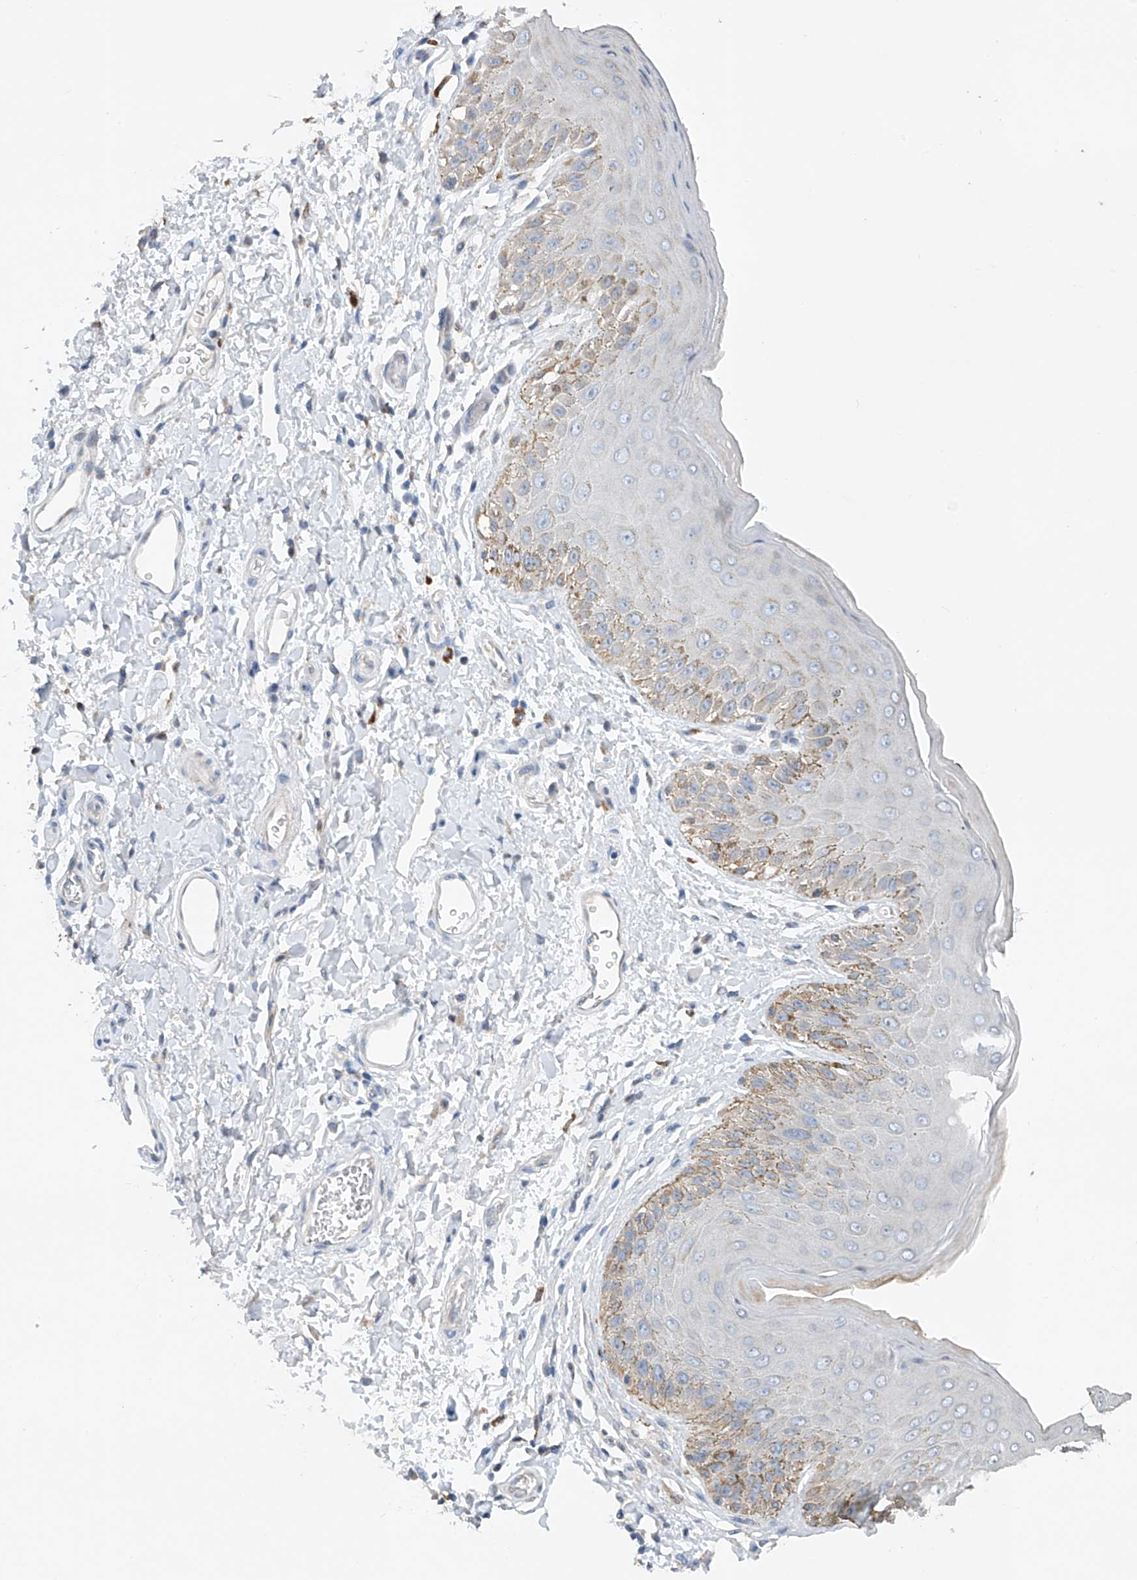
{"staining": {"intensity": "moderate", "quantity": "<25%", "location": "cytoplasmic/membranous"}, "tissue": "skin", "cell_type": "Epidermal cells", "image_type": "normal", "snomed": [{"axis": "morphology", "description": "Normal tissue, NOS"}, {"axis": "topography", "description": "Anal"}], "caption": "High-magnification brightfield microscopy of unremarkable skin stained with DAB (brown) and counterstained with hematoxylin (blue). epidermal cells exhibit moderate cytoplasmic/membranous expression is identified in approximately<25% of cells. The protein is shown in brown color, while the nuclei are stained blue.", "gene": "GPC4", "patient": {"sex": "male", "age": 44}}